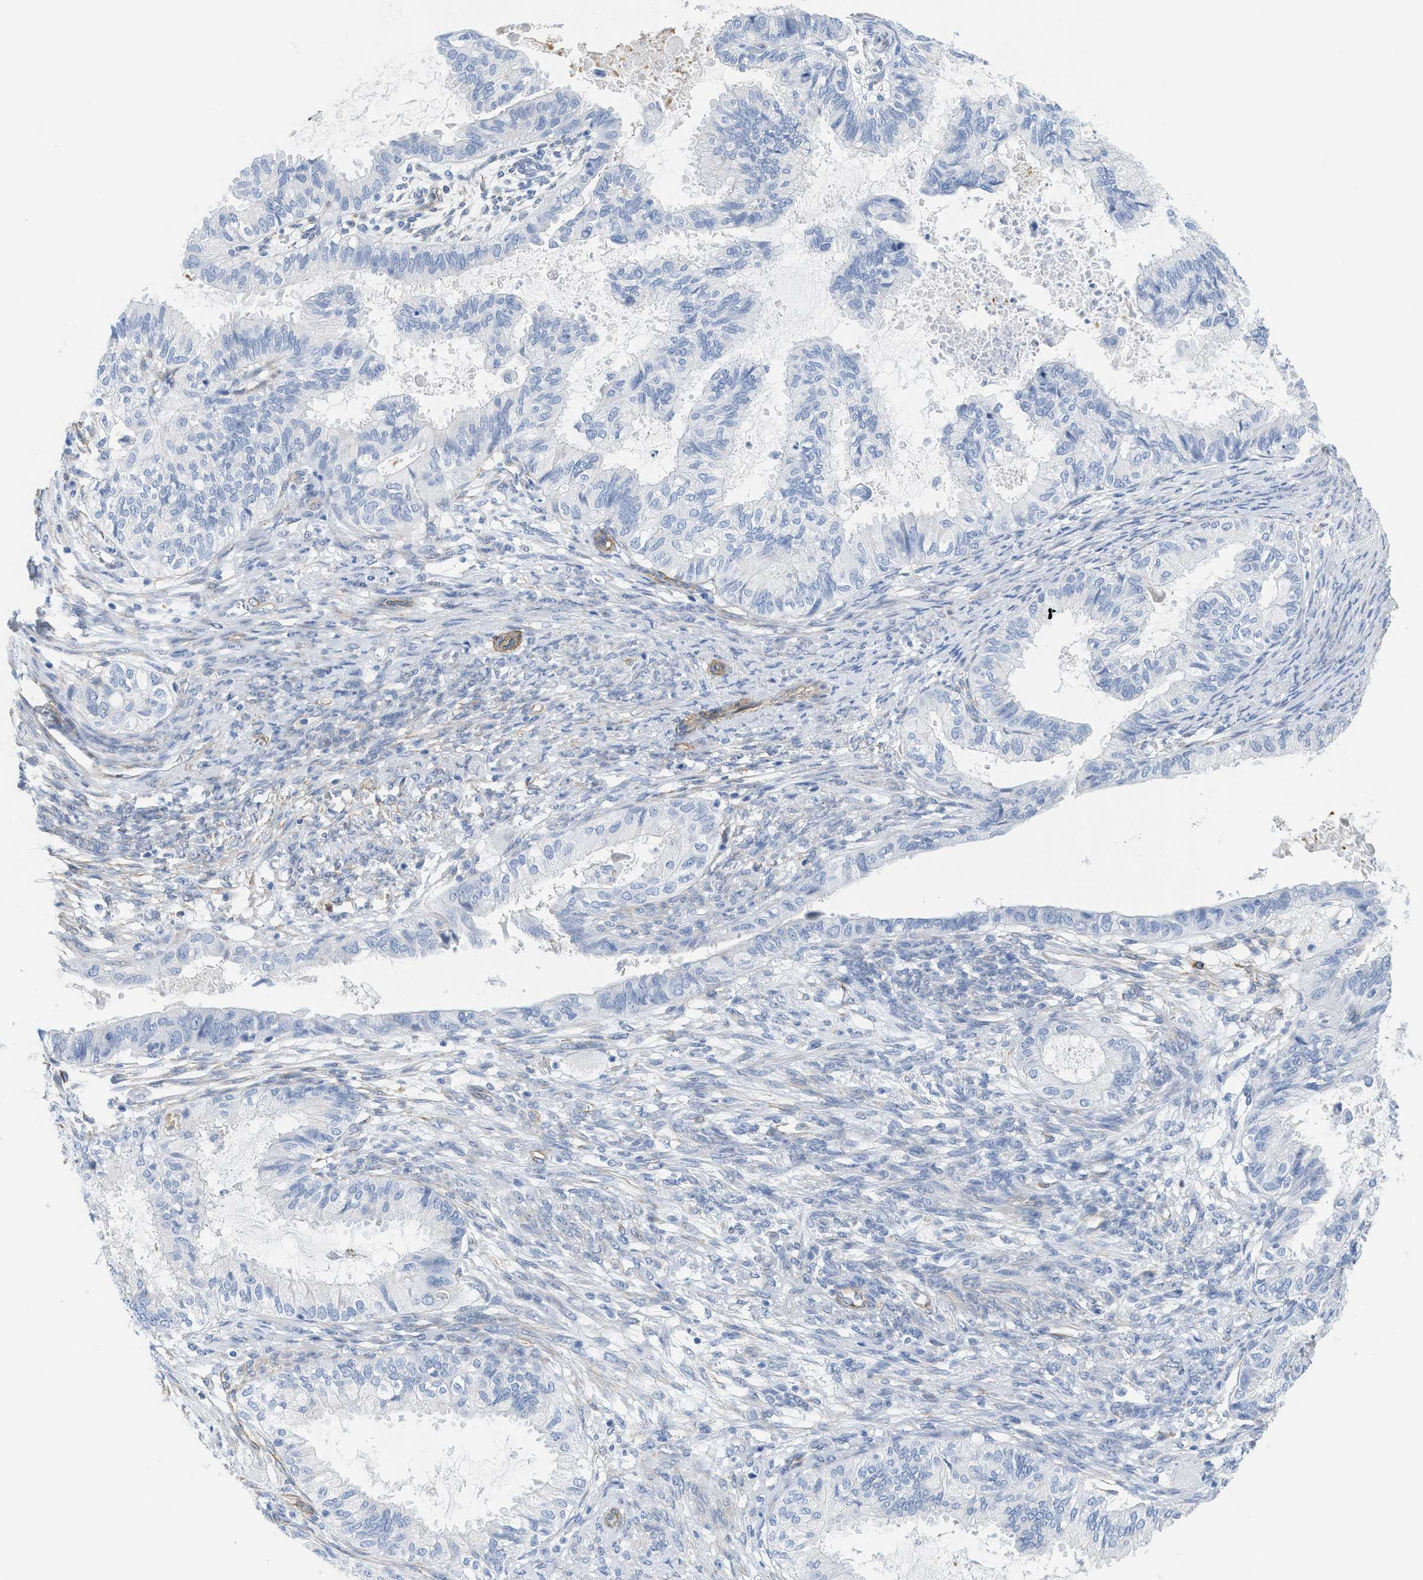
{"staining": {"intensity": "negative", "quantity": "none", "location": "none"}, "tissue": "cervical cancer", "cell_type": "Tumor cells", "image_type": "cancer", "snomed": [{"axis": "morphology", "description": "Normal tissue, NOS"}, {"axis": "morphology", "description": "Adenocarcinoma, NOS"}, {"axis": "topography", "description": "Cervix"}, {"axis": "topography", "description": "Endometrium"}], "caption": "The immunohistochemistry image has no significant positivity in tumor cells of adenocarcinoma (cervical) tissue. (DAB IHC with hematoxylin counter stain).", "gene": "TUB", "patient": {"sex": "female", "age": 86}}